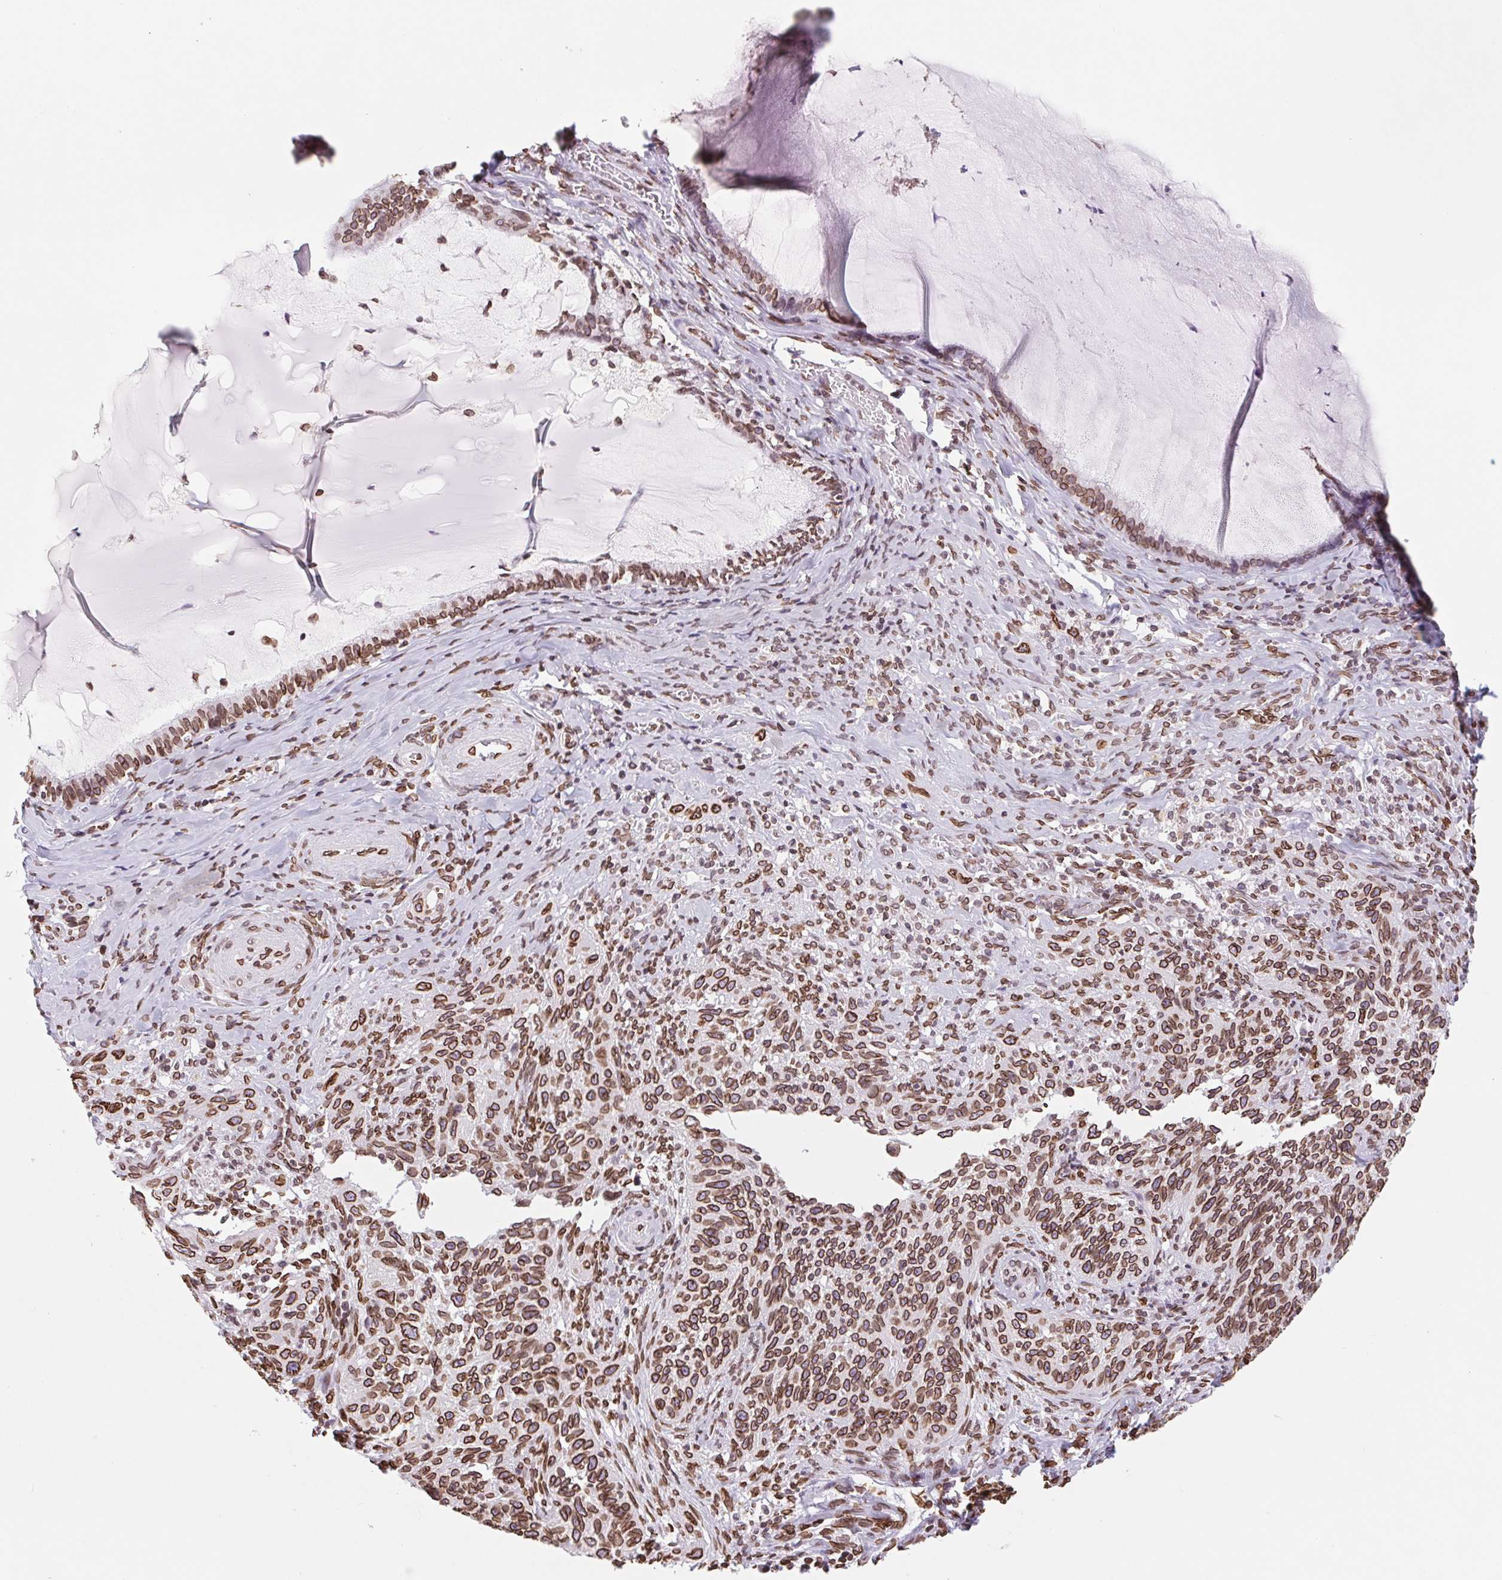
{"staining": {"intensity": "strong", "quantity": ">75%", "location": "cytoplasmic/membranous,nuclear"}, "tissue": "cervical cancer", "cell_type": "Tumor cells", "image_type": "cancer", "snomed": [{"axis": "morphology", "description": "Squamous cell carcinoma, NOS"}, {"axis": "topography", "description": "Cervix"}], "caption": "Immunohistochemistry (IHC) (DAB (3,3'-diaminobenzidine)) staining of human cervical cancer exhibits strong cytoplasmic/membranous and nuclear protein expression in about >75% of tumor cells. Nuclei are stained in blue.", "gene": "LMNB2", "patient": {"sex": "female", "age": 51}}